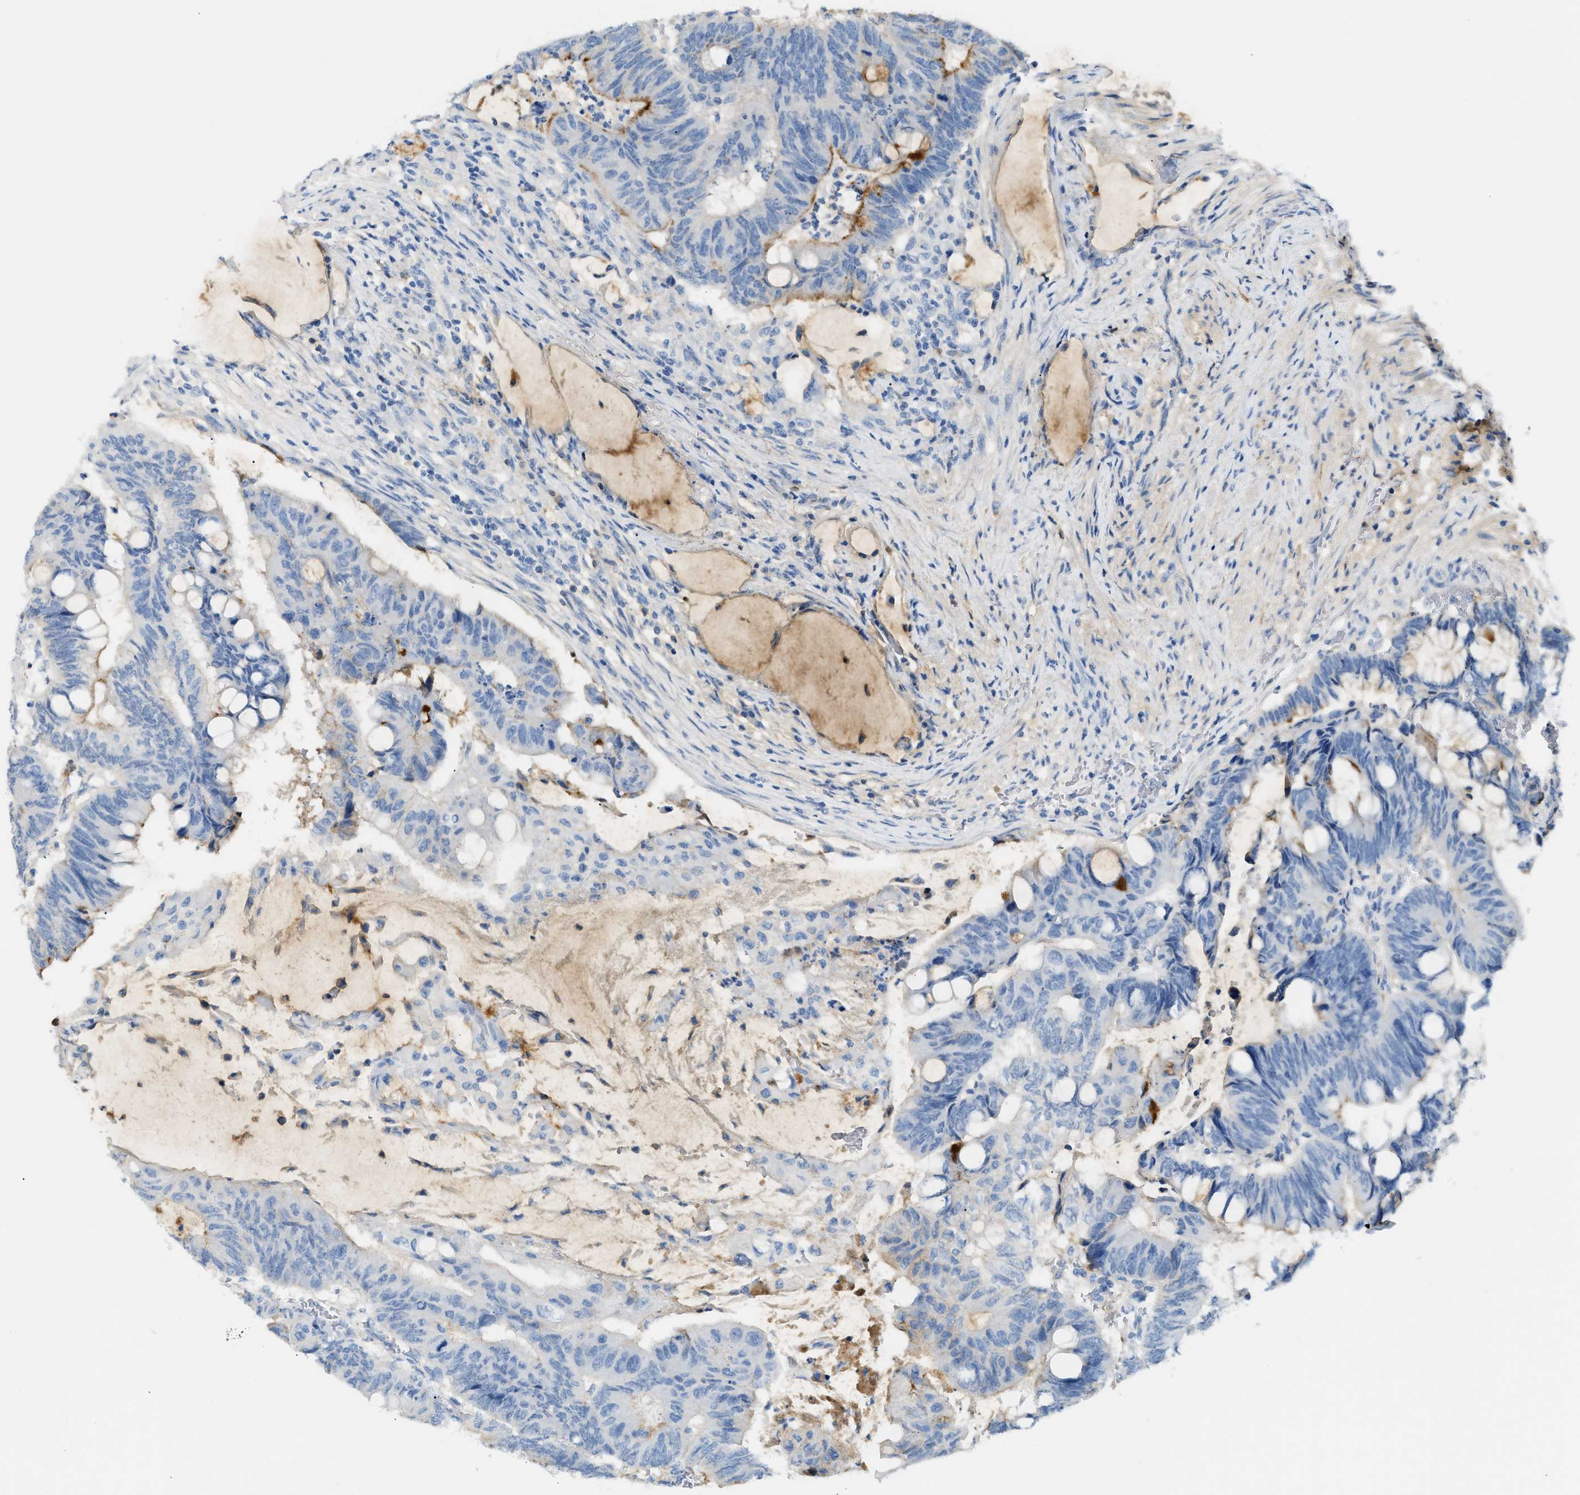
{"staining": {"intensity": "moderate", "quantity": "<25%", "location": "cytoplasmic/membranous"}, "tissue": "colorectal cancer", "cell_type": "Tumor cells", "image_type": "cancer", "snomed": [{"axis": "morphology", "description": "Normal tissue, NOS"}, {"axis": "morphology", "description": "Adenocarcinoma, NOS"}, {"axis": "topography", "description": "Rectum"}, {"axis": "topography", "description": "Peripheral nerve tissue"}], "caption": "Immunohistochemistry image of neoplastic tissue: human colorectal adenocarcinoma stained using IHC demonstrates low levels of moderate protein expression localized specifically in the cytoplasmic/membranous of tumor cells, appearing as a cytoplasmic/membranous brown color.", "gene": "CFI", "patient": {"sex": "male", "age": 92}}